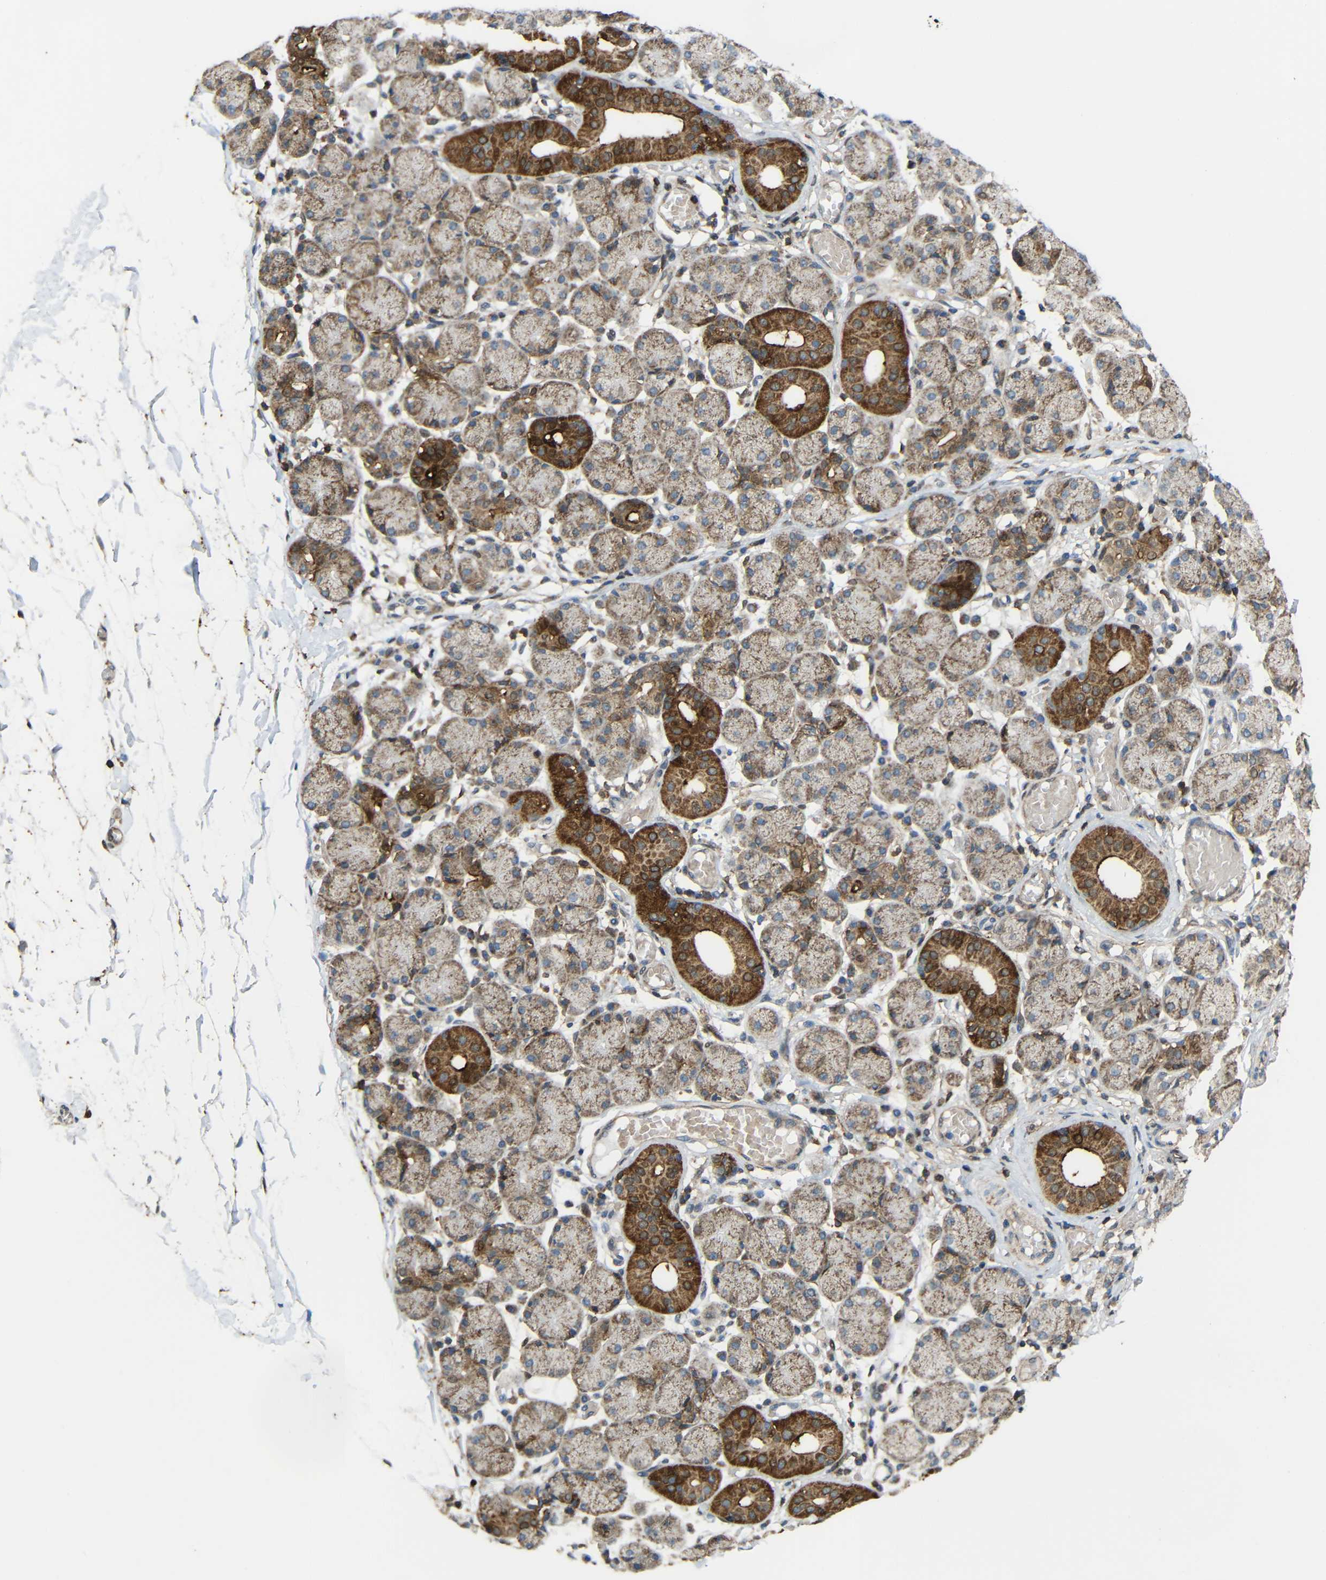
{"staining": {"intensity": "strong", "quantity": "25%-75%", "location": "cytoplasmic/membranous"}, "tissue": "salivary gland", "cell_type": "Glandular cells", "image_type": "normal", "snomed": [{"axis": "morphology", "description": "Normal tissue, NOS"}, {"axis": "topography", "description": "Salivary gland"}], "caption": "Unremarkable salivary gland exhibits strong cytoplasmic/membranous staining in approximately 25%-75% of glandular cells Using DAB (brown) and hematoxylin (blue) stains, captured at high magnification using brightfield microscopy..", "gene": "C1GALT1", "patient": {"sex": "female", "age": 24}}